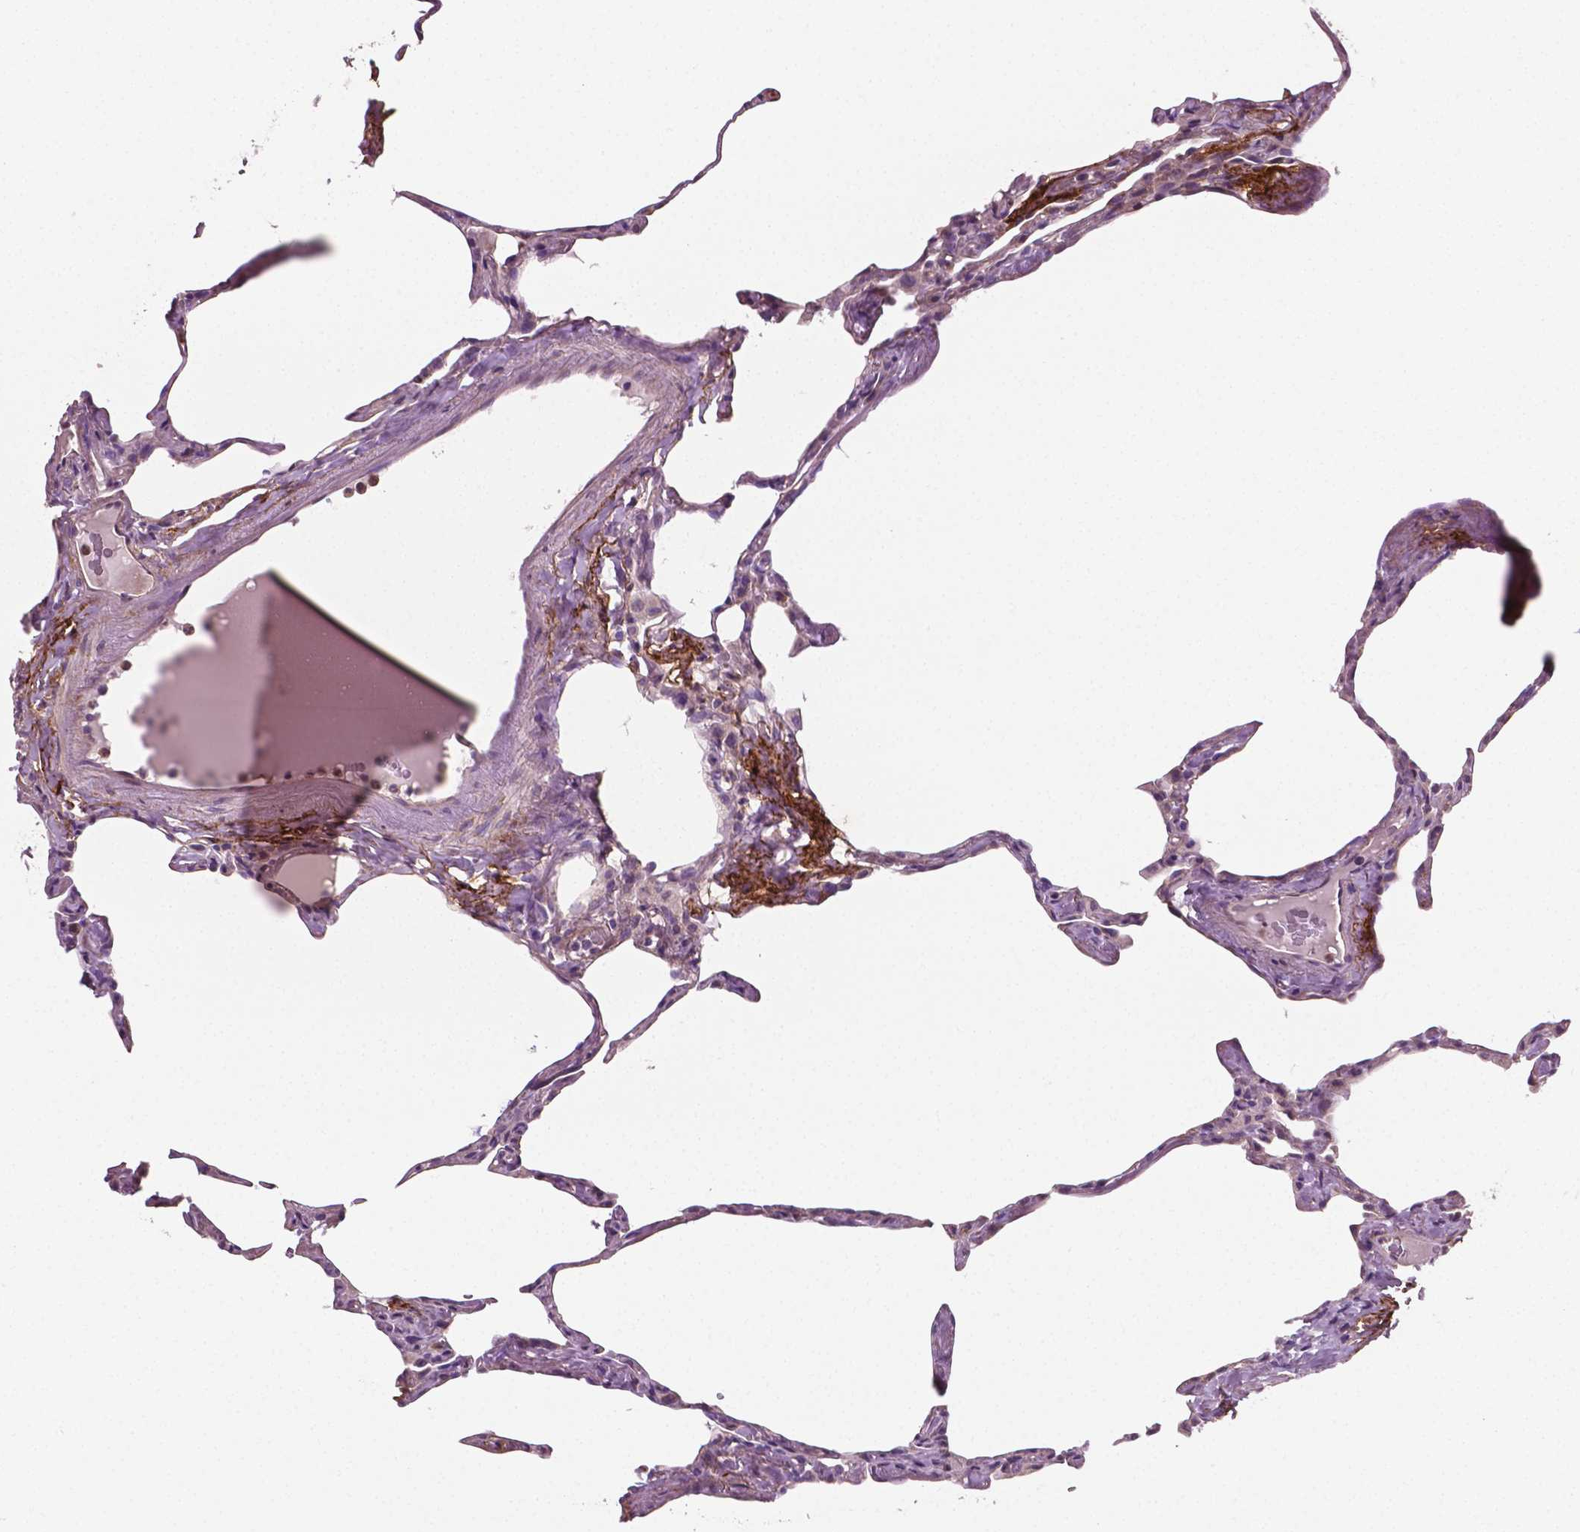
{"staining": {"intensity": "negative", "quantity": "none", "location": "none"}, "tissue": "lung", "cell_type": "Alveolar cells", "image_type": "normal", "snomed": [{"axis": "morphology", "description": "Normal tissue, NOS"}, {"axis": "topography", "description": "Lung"}], "caption": "DAB (3,3'-diaminobenzidine) immunohistochemical staining of normal human lung reveals no significant expression in alveolar cells.", "gene": "PTX3", "patient": {"sex": "male", "age": 65}}